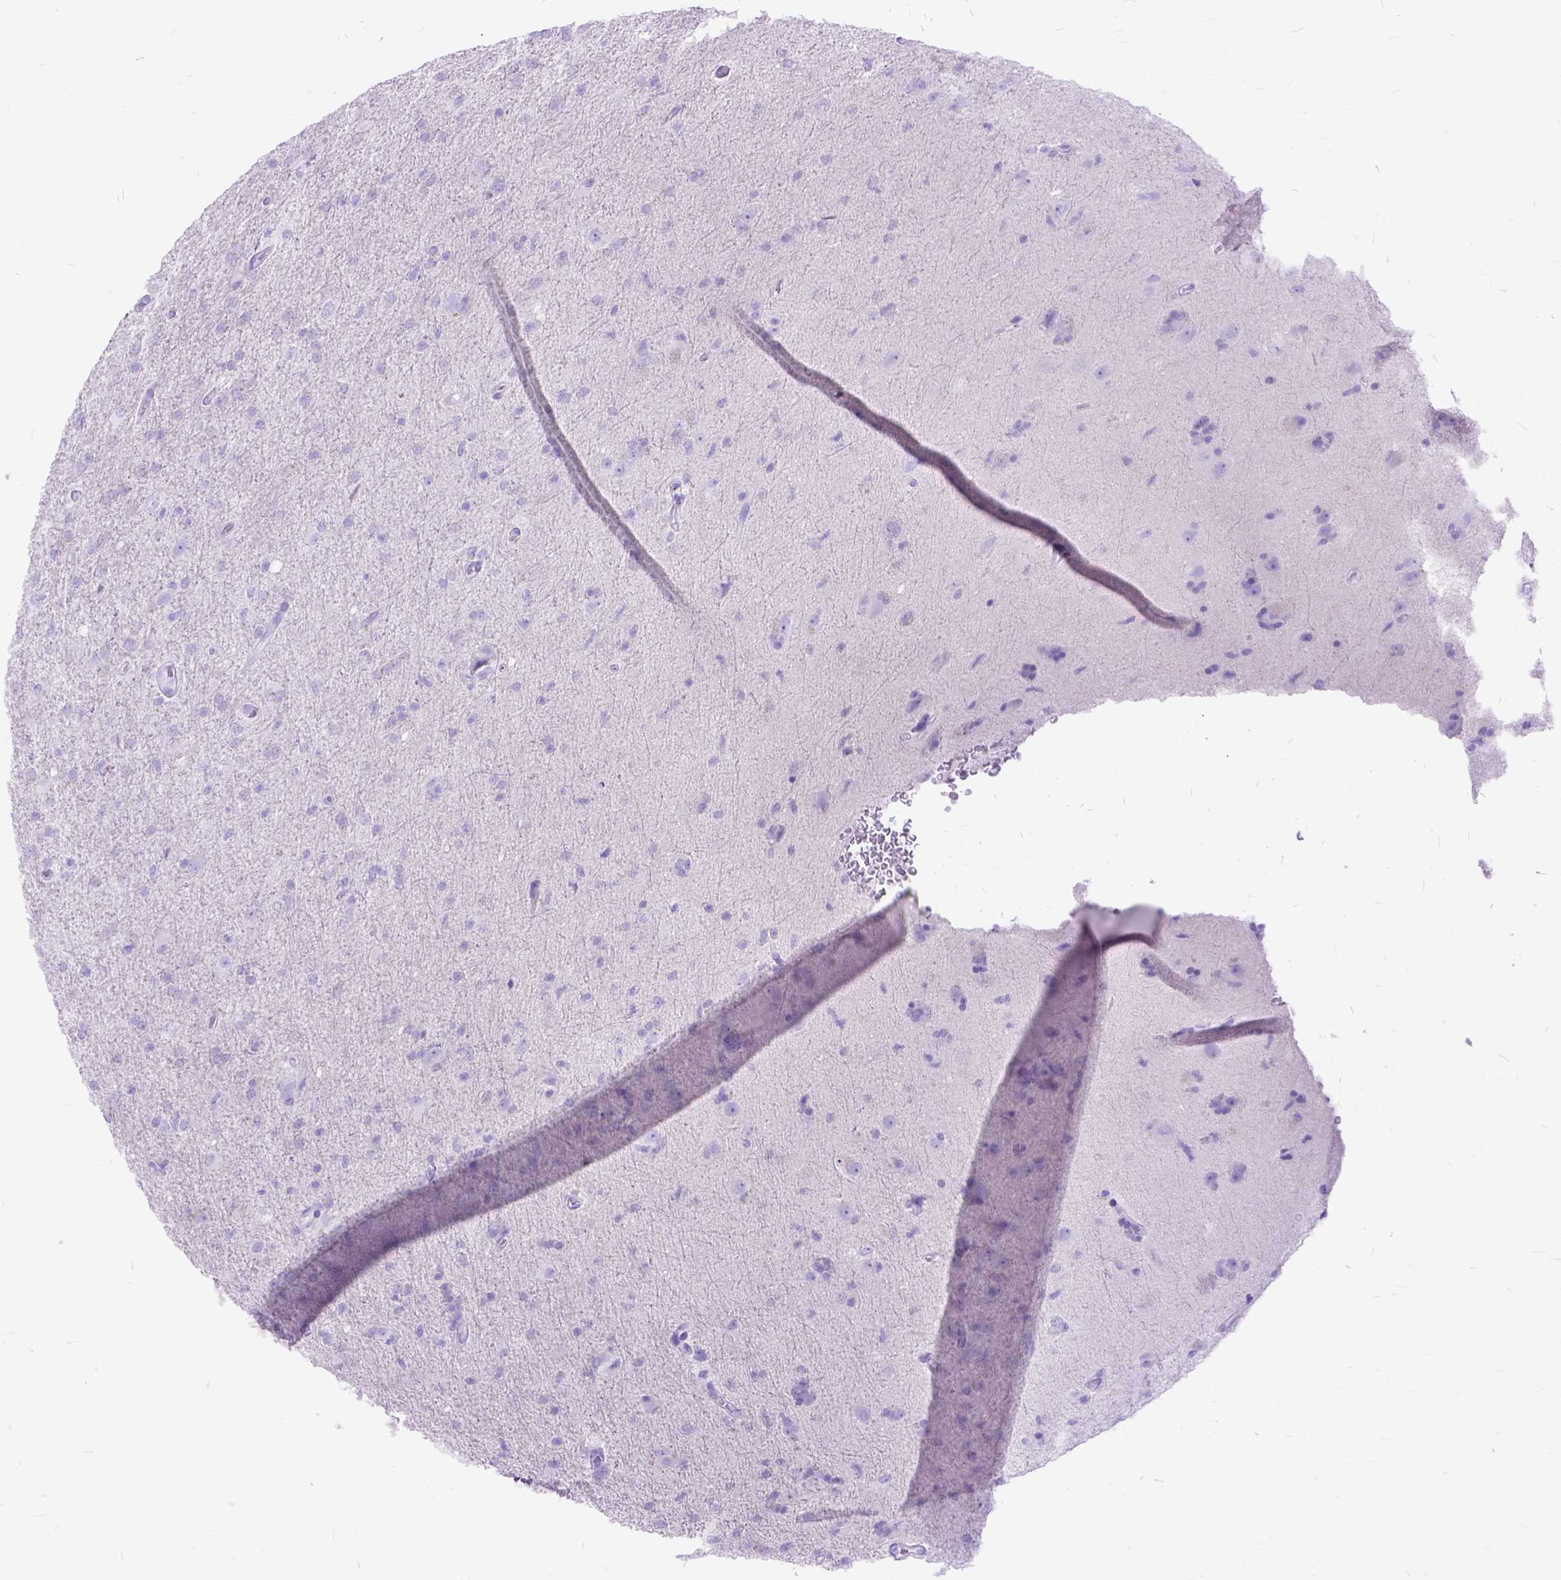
{"staining": {"intensity": "negative", "quantity": "none", "location": "none"}, "tissue": "glioma", "cell_type": "Tumor cells", "image_type": "cancer", "snomed": [{"axis": "morphology", "description": "Glioma, malignant, High grade"}, {"axis": "topography", "description": "Cerebral cortex"}], "caption": "An IHC image of malignant glioma (high-grade) is shown. There is no staining in tumor cells of malignant glioma (high-grade).", "gene": "DNAH2", "patient": {"sex": "male", "age": 70}}